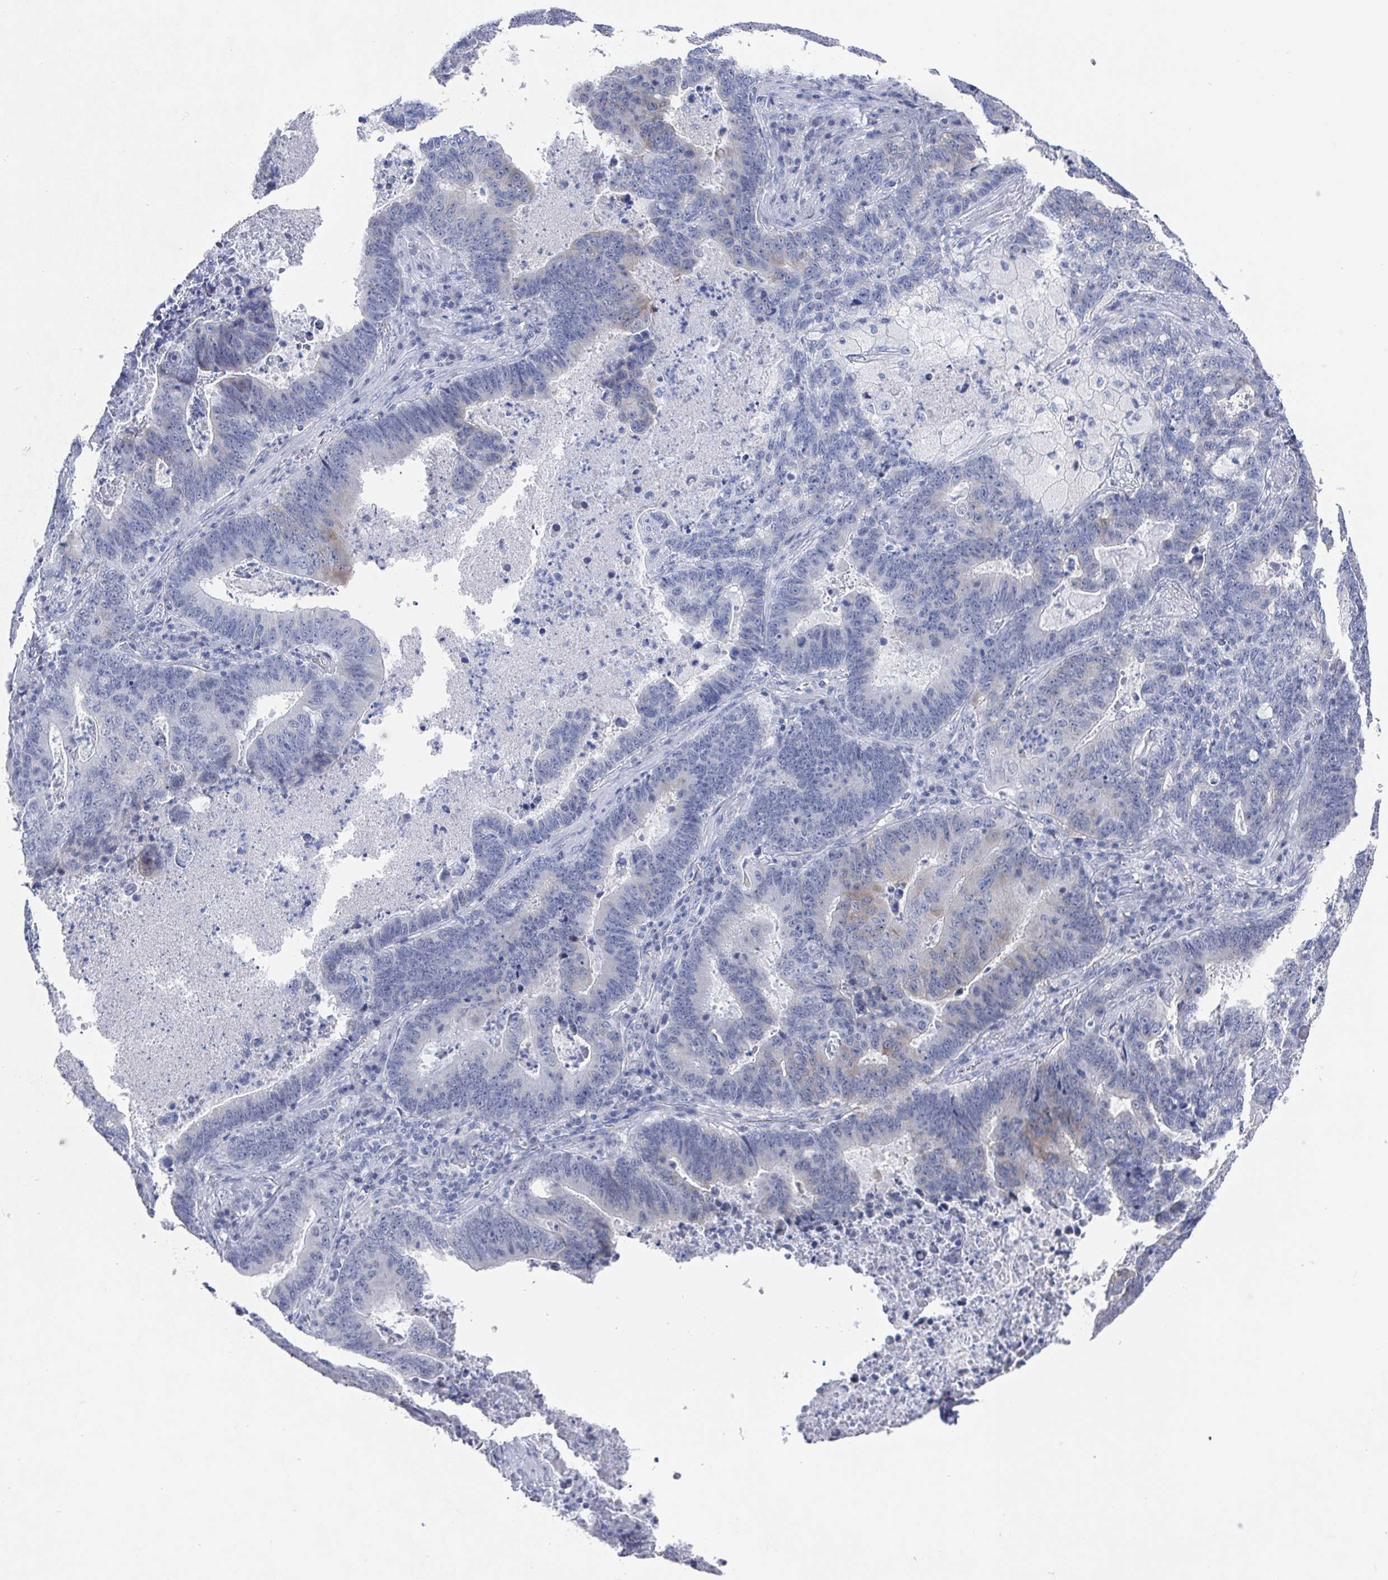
{"staining": {"intensity": "negative", "quantity": "none", "location": "none"}, "tissue": "lung cancer", "cell_type": "Tumor cells", "image_type": "cancer", "snomed": [{"axis": "morphology", "description": "Aneuploidy"}, {"axis": "morphology", "description": "Adenocarcinoma, NOS"}, {"axis": "morphology", "description": "Adenocarcinoma primary or metastatic"}, {"axis": "topography", "description": "Lung"}], "caption": "An immunohistochemistry (IHC) image of adenocarcinoma primary or metastatic (lung) is shown. There is no staining in tumor cells of adenocarcinoma primary or metastatic (lung). (DAB IHC, high magnification).", "gene": "CAMKV", "patient": {"sex": "female", "age": 75}}